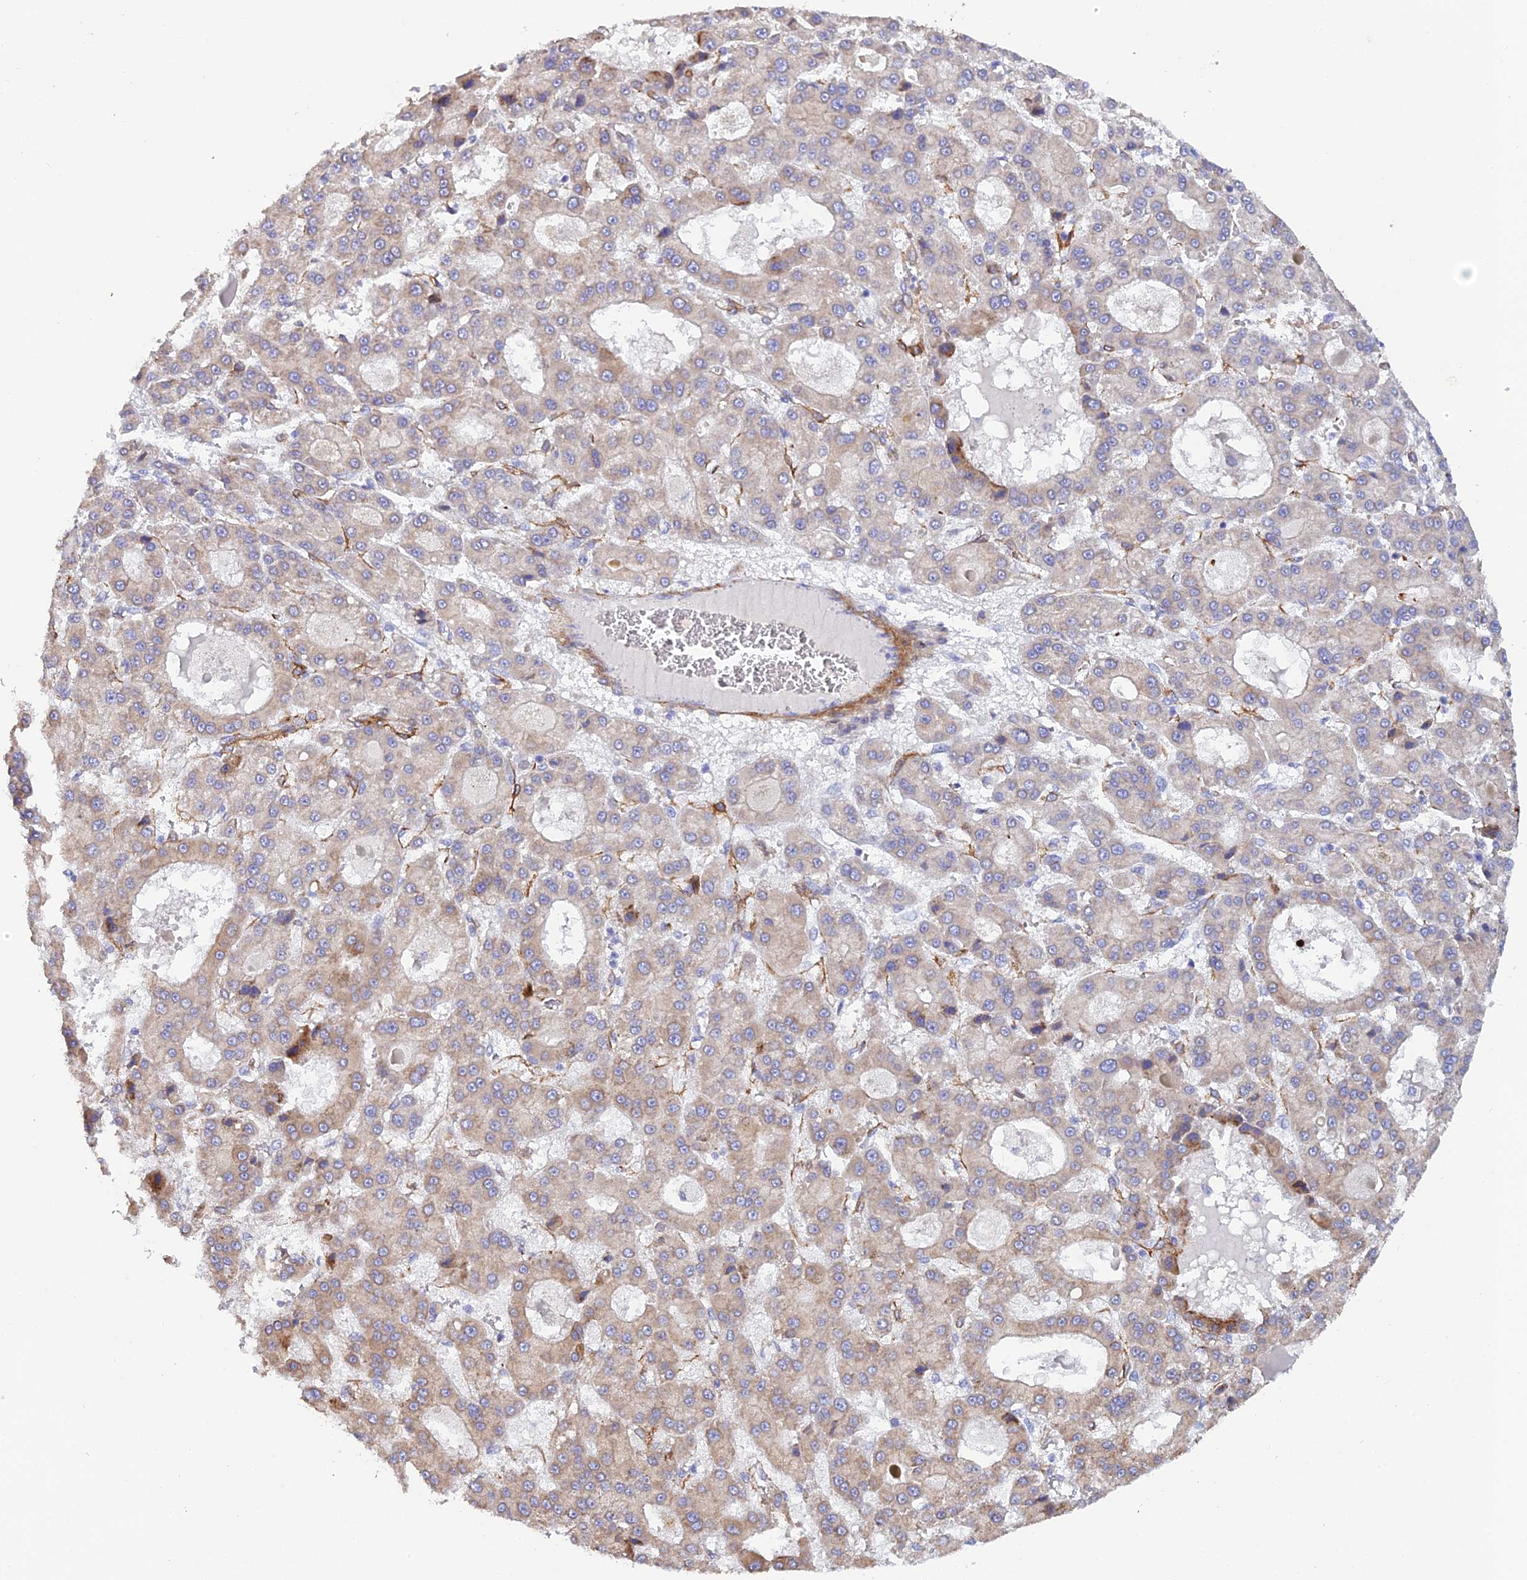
{"staining": {"intensity": "weak", "quantity": "25%-75%", "location": "cytoplasmic/membranous"}, "tissue": "liver cancer", "cell_type": "Tumor cells", "image_type": "cancer", "snomed": [{"axis": "morphology", "description": "Carcinoma, Hepatocellular, NOS"}, {"axis": "topography", "description": "Liver"}], "caption": "Immunohistochemistry (IHC) histopathology image of liver cancer (hepatocellular carcinoma) stained for a protein (brown), which exhibits low levels of weak cytoplasmic/membranous positivity in approximately 25%-75% of tumor cells.", "gene": "CSPG4", "patient": {"sex": "male", "age": 70}}